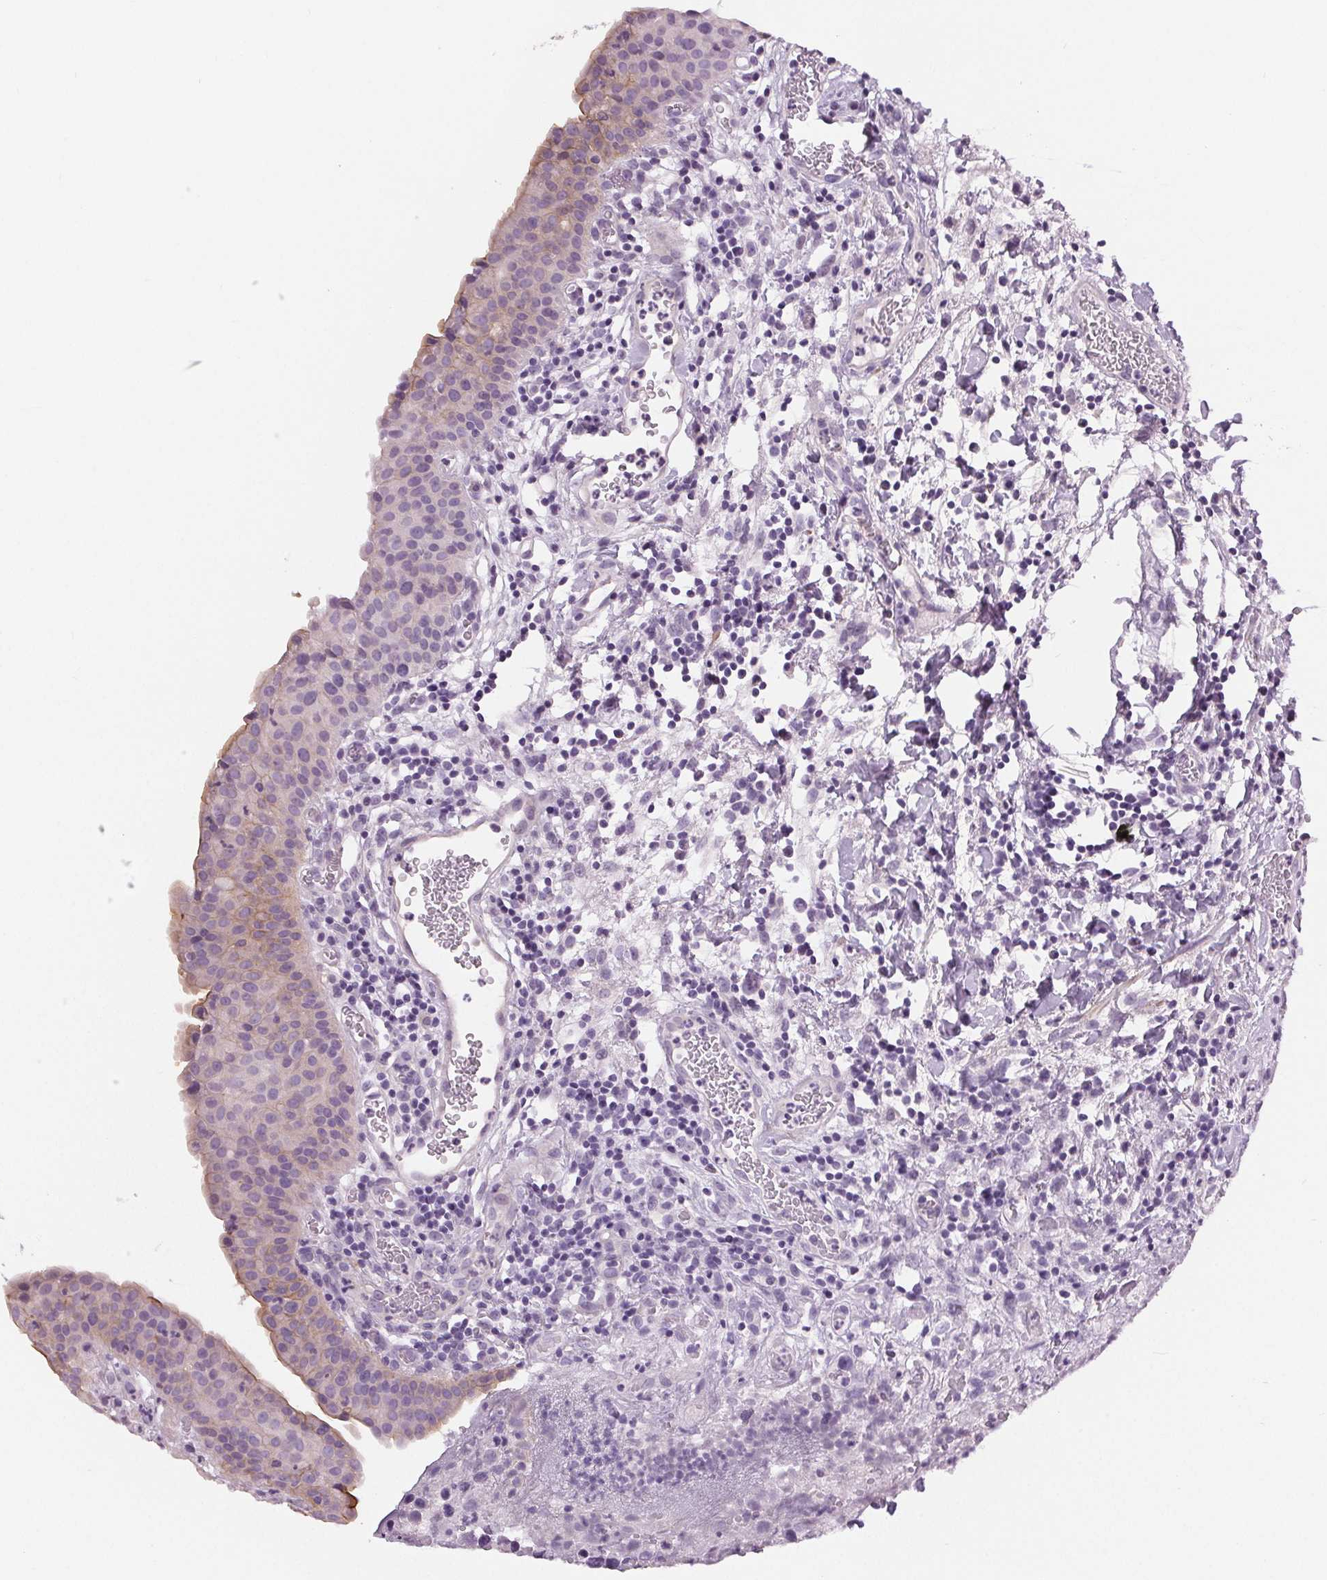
{"staining": {"intensity": "weak", "quantity": "<25%", "location": "cytoplasmic/membranous"}, "tissue": "urinary bladder", "cell_type": "Urothelial cells", "image_type": "normal", "snomed": [{"axis": "morphology", "description": "Normal tissue, NOS"}, {"axis": "morphology", "description": "Inflammation, NOS"}, {"axis": "topography", "description": "Urinary bladder"}], "caption": "DAB immunohistochemical staining of unremarkable urinary bladder reveals no significant expression in urothelial cells. Nuclei are stained in blue.", "gene": "MISP", "patient": {"sex": "male", "age": 57}}